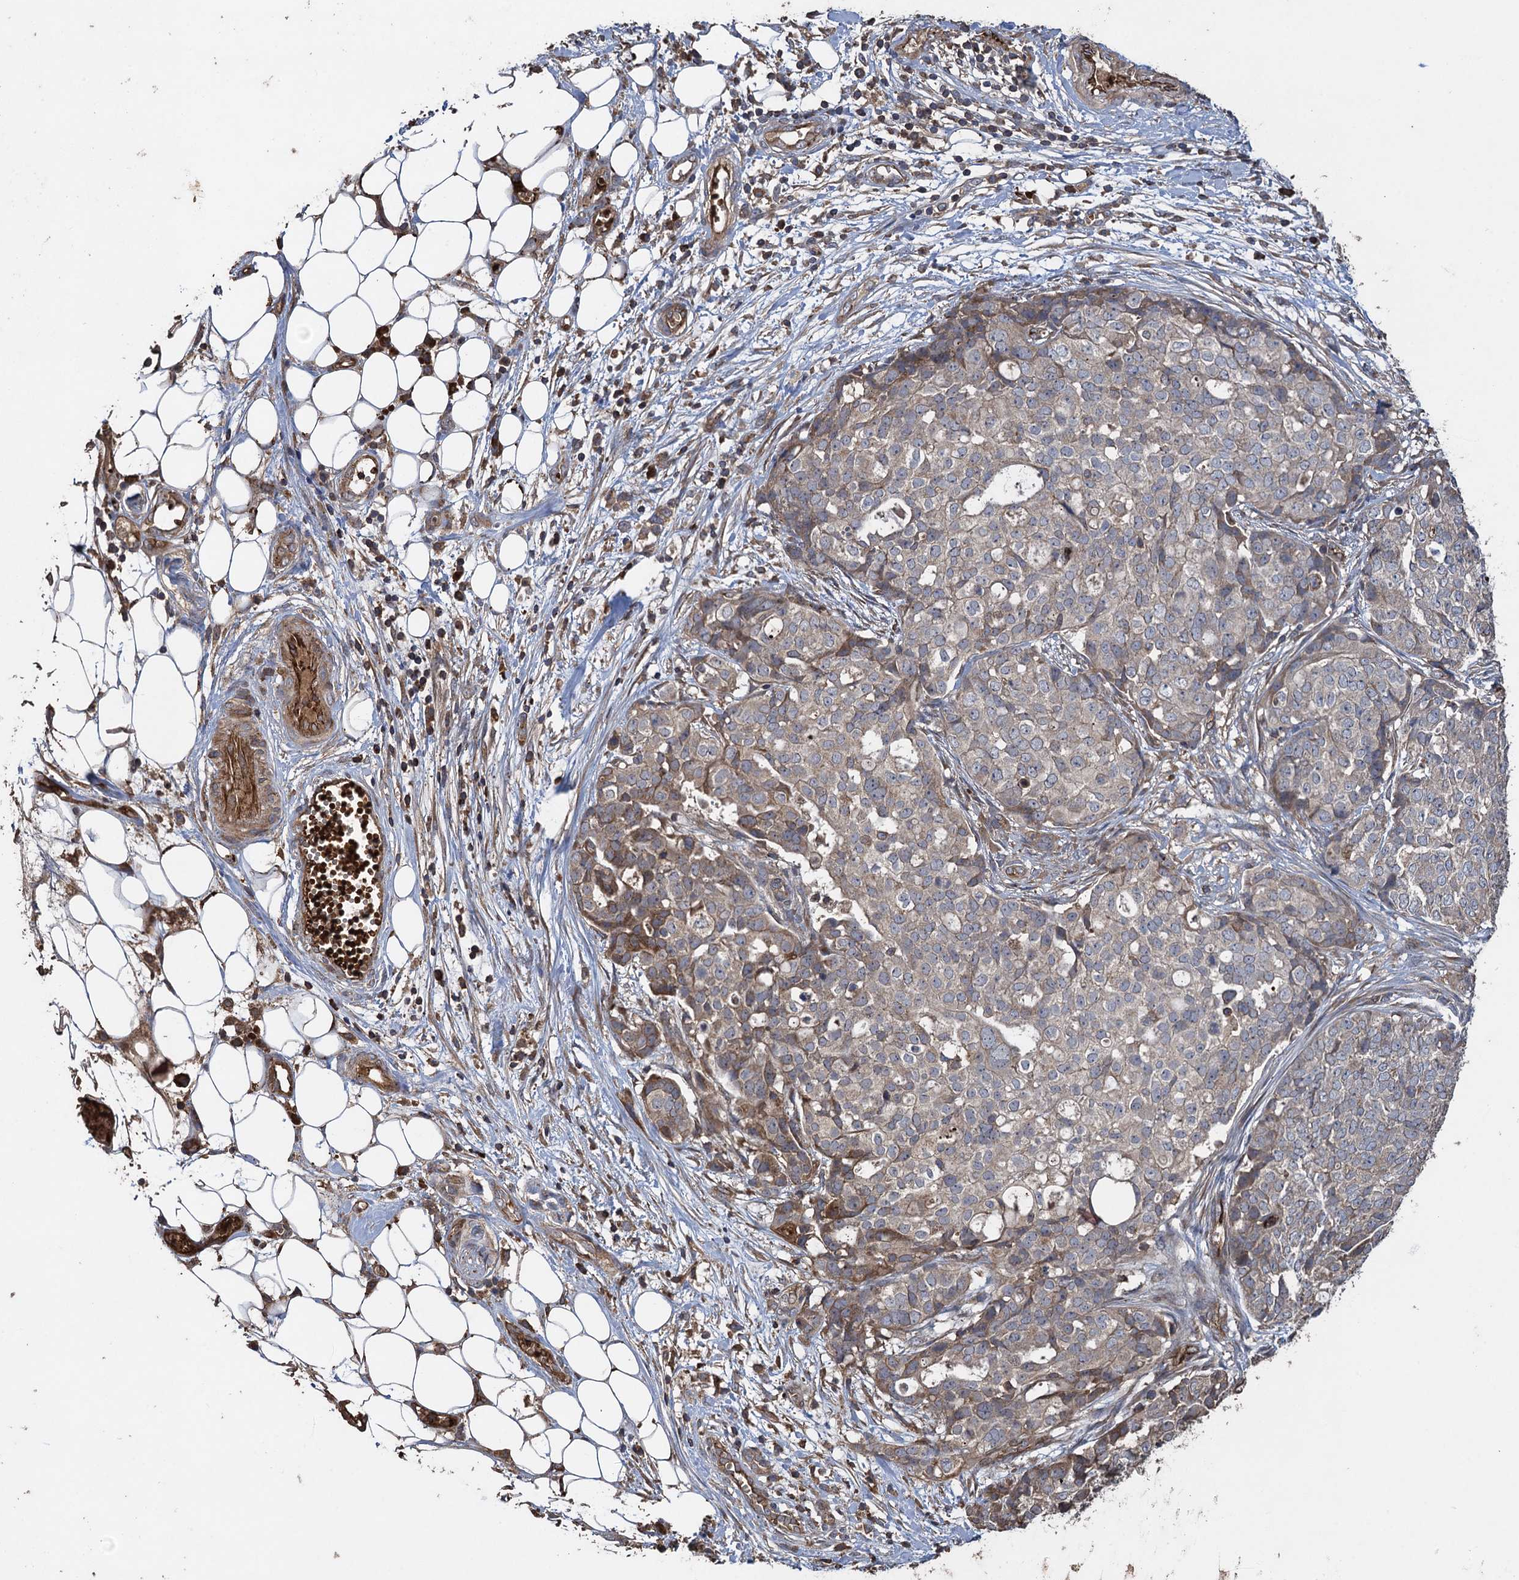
{"staining": {"intensity": "moderate", "quantity": "<25%", "location": "cytoplasmic/membranous"}, "tissue": "ovarian cancer", "cell_type": "Tumor cells", "image_type": "cancer", "snomed": [{"axis": "morphology", "description": "Cystadenocarcinoma, serous, NOS"}, {"axis": "topography", "description": "Soft tissue"}, {"axis": "topography", "description": "Ovary"}], "caption": "High-power microscopy captured an IHC micrograph of serous cystadenocarcinoma (ovarian), revealing moderate cytoplasmic/membranous staining in about <25% of tumor cells. (DAB = brown stain, brightfield microscopy at high magnification).", "gene": "TXNDC11", "patient": {"sex": "female", "age": 57}}